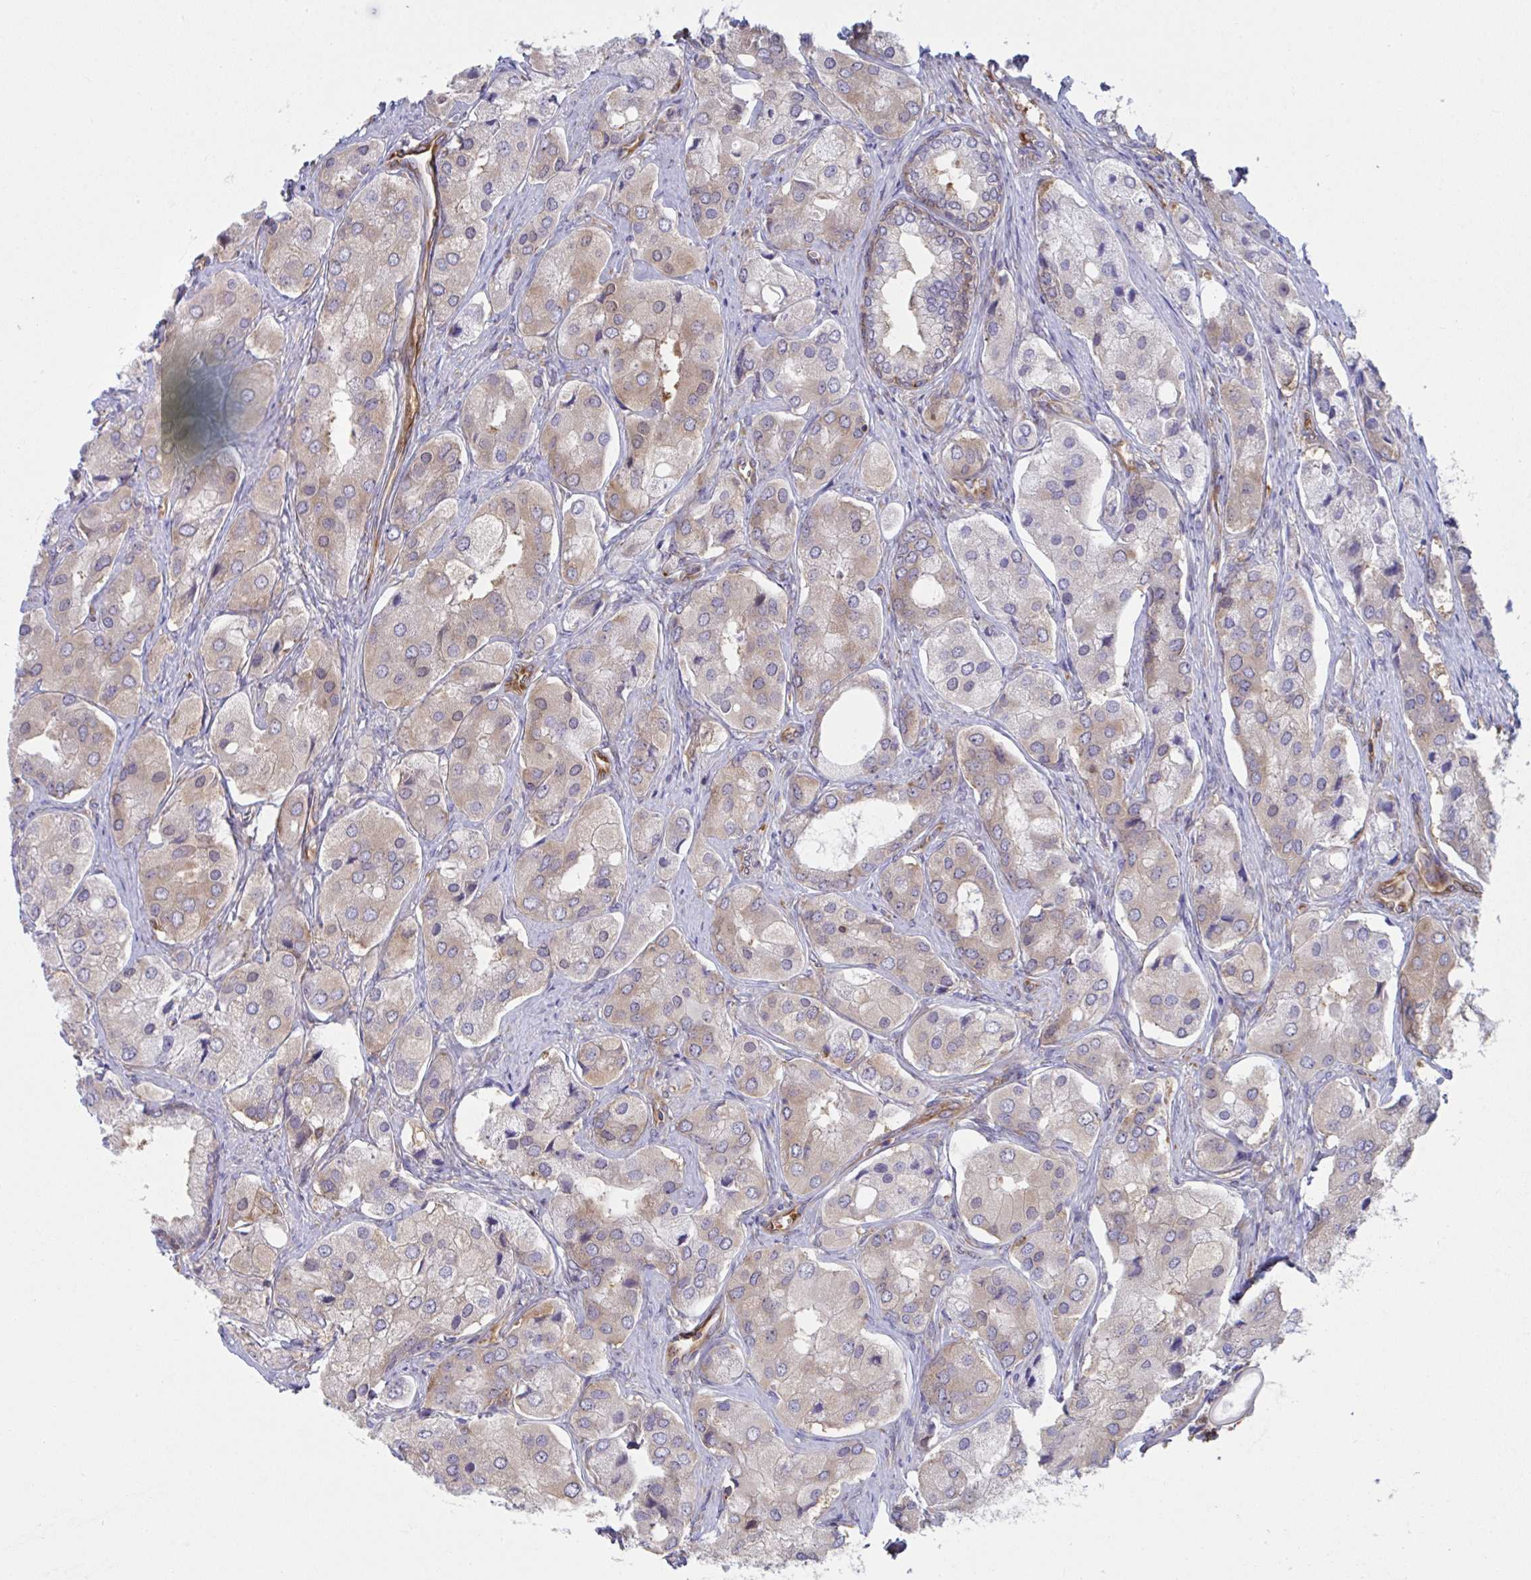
{"staining": {"intensity": "weak", "quantity": "25%-75%", "location": "cytoplasmic/membranous"}, "tissue": "prostate cancer", "cell_type": "Tumor cells", "image_type": "cancer", "snomed": [{"axis": "morphology", "description": "Adenocarcinoma, Low grade"}, {"axis": "topography", "description": "Prostate"}], "caption": "High-power microscopy captured an IHC image of prostate adenocarcinoma (low-grade), revealing weak cytoplasmic/membranous expression in about 25%-75% of tumor cells. Using DAB (3,3'-diaminobenzidine) (brown) and hematoxylin (blue) stains, captured at high magnification using brightfield microscopy.", "gene": "WNK1", "patient": {"sex": "male", "age": 69}}